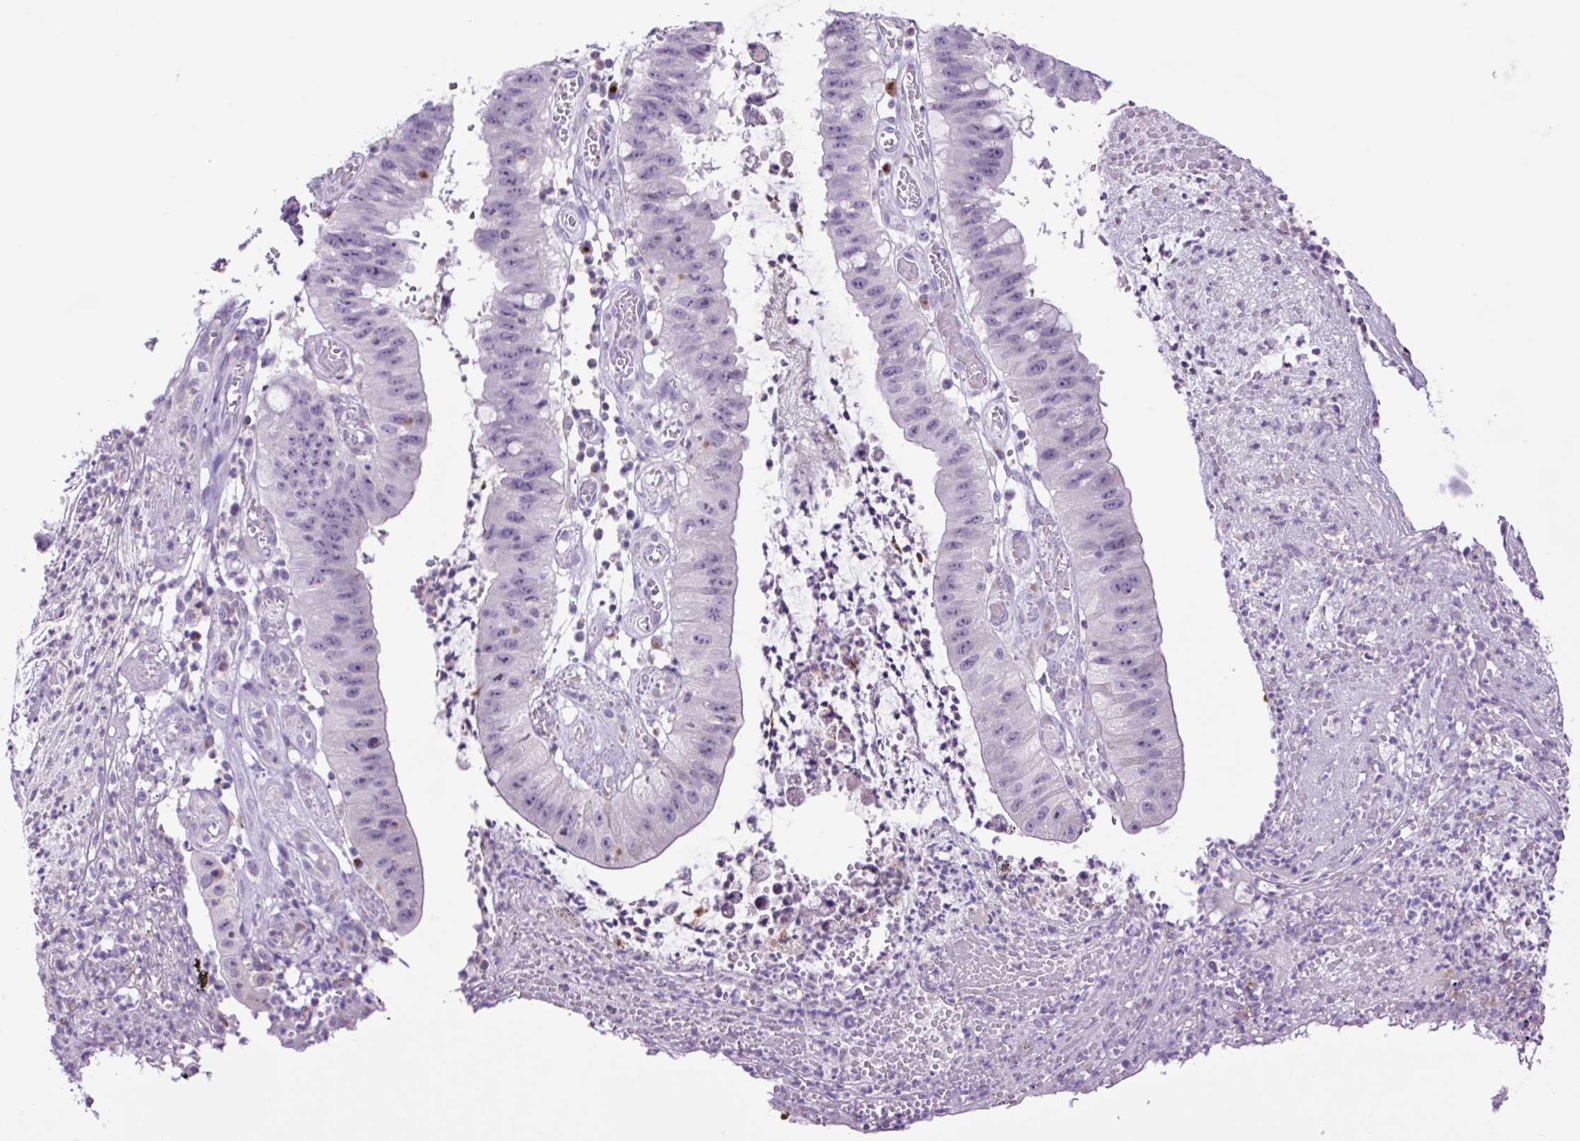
{"staining": {"intensity": "negative", "quantity": "none", "location": "none"}, "tissue": "stomach cancer", "cell_type": "Tumor cells", "image_type": "cancer", "snomed": [{"axis": "morphology", "description": "Adenocarcinoma, NOS"}, {"axis": "topography", "description": "Stomach"}], "caption": "DAB immunohistochemical staining of human adenocarcinoma (stomach) demonstrates no significant staining in tumor cells. (DAB (3,3'-diaminobenzidine) immunohistochemistry, high magnification).", "gene": "MFSD3", "patient": {"sex": "male", "age": 59}}